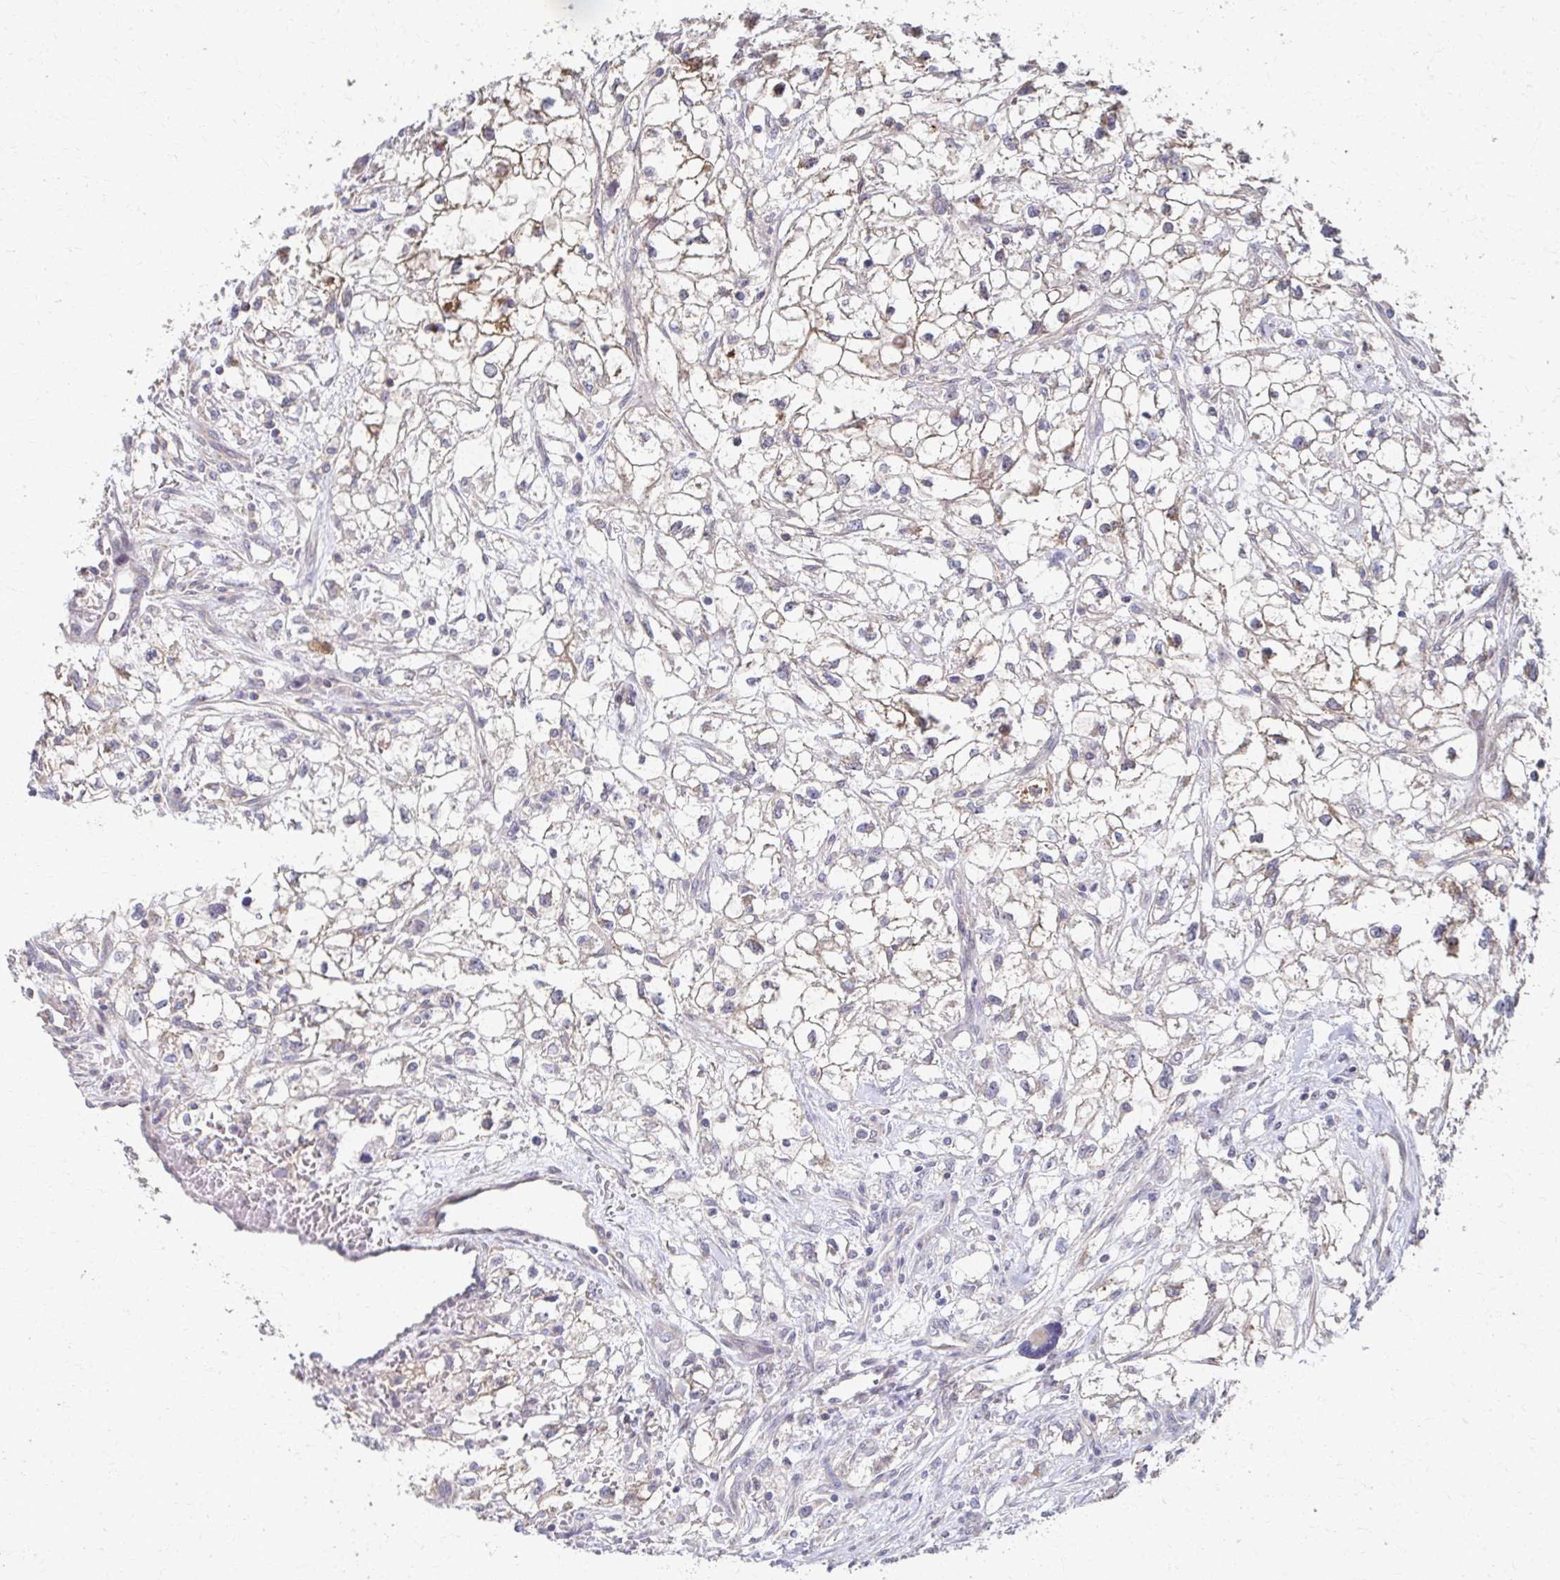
{"staining": {"intensity": "moderate", "quantity": "25%-75%", "location": "cytoplasmic/membranous"}, "tissue": "renal cancer", "cell_type": "Tumor cells", "image_type": "cancer", "snomed": [{"axis": "morphology", "description": "Adenocarcinoma, NOS"}, {"axis": "topography", "description": "Kidney"}], "caption": "The image demonstrates staining of renal cancer, revealing moderate cytoplasmic/membranous protein expression (brown color) within tumor cells.", "gene": "EOLA2", "patient": {"sex": "male", "age": 59}}